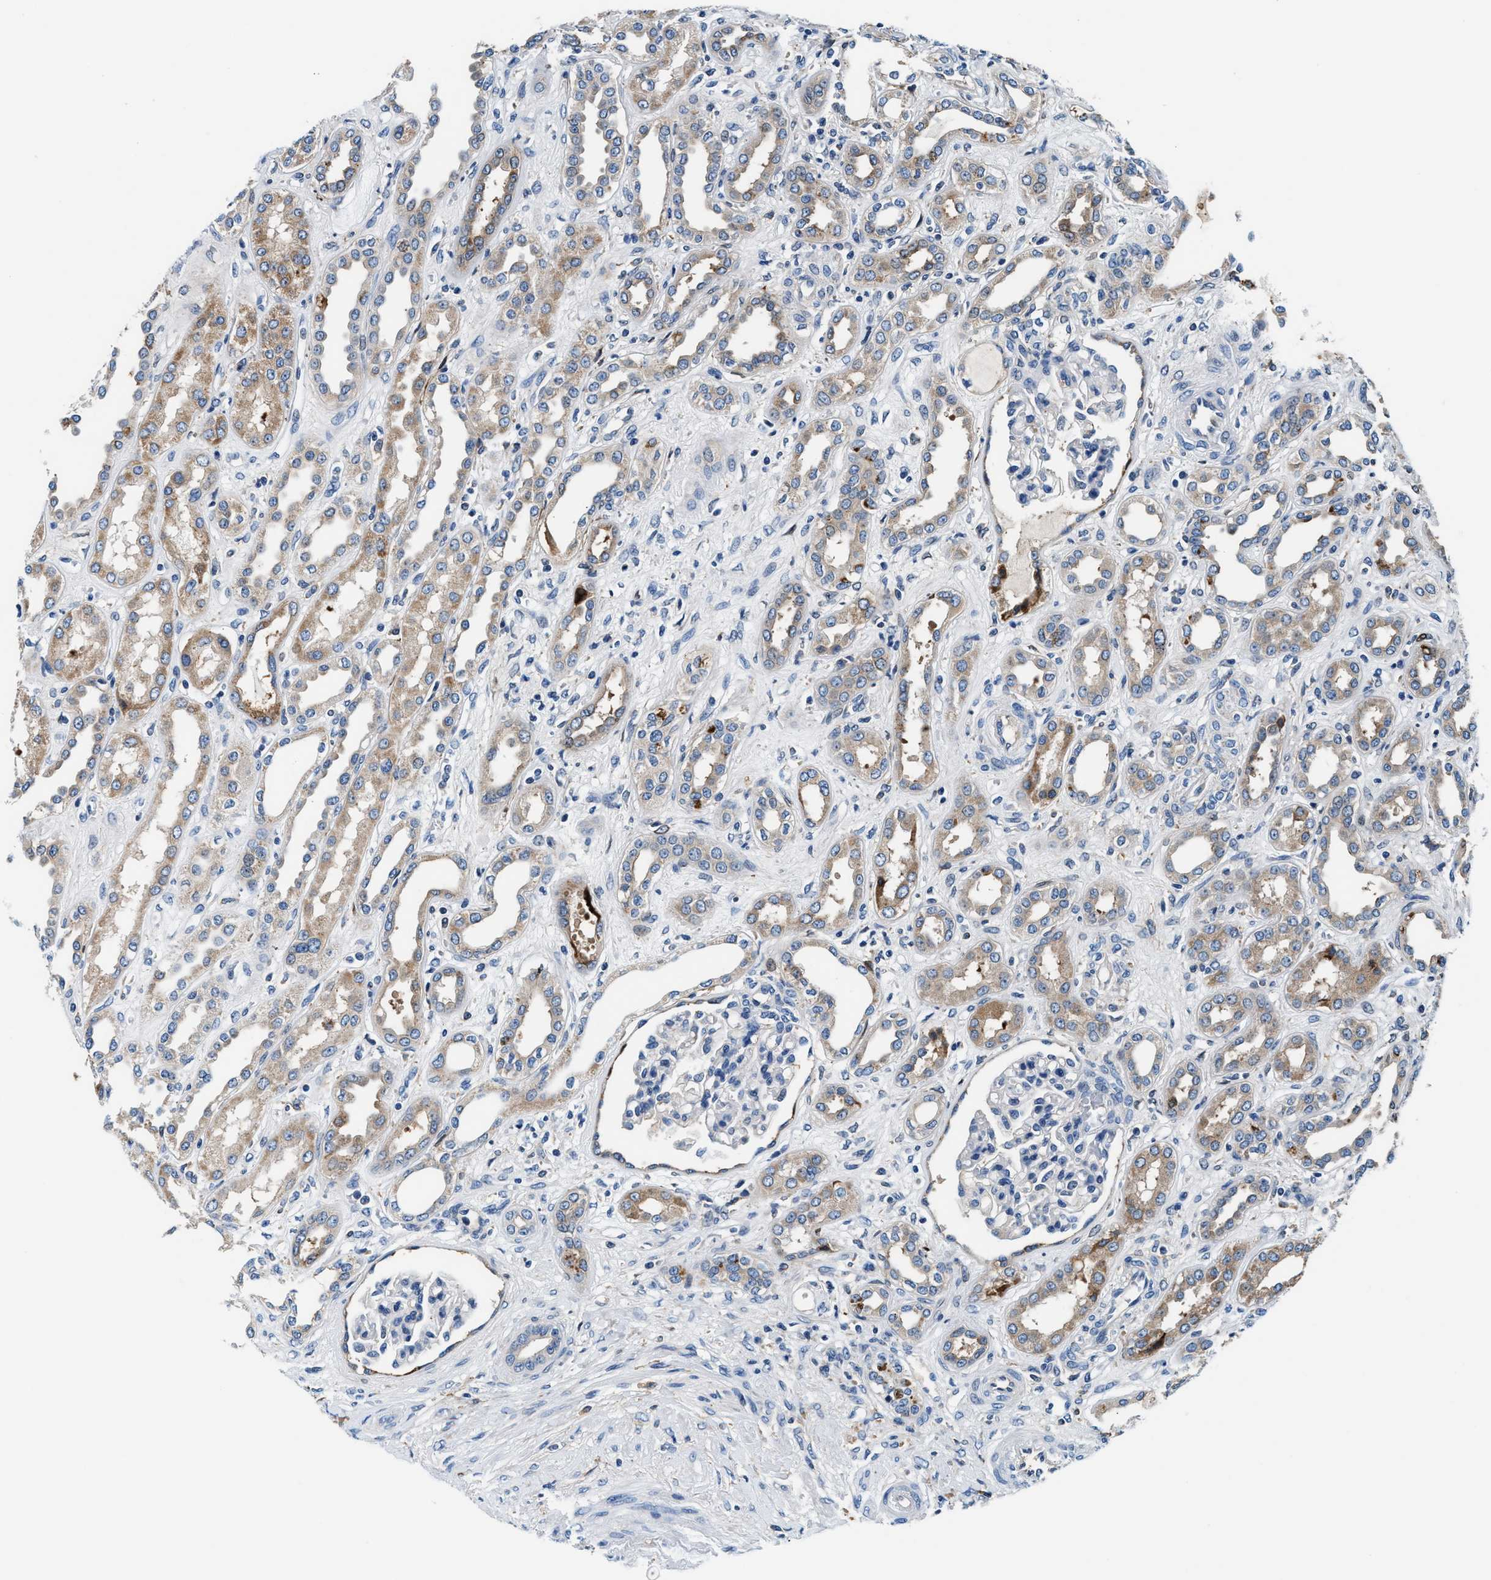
{"staining": {"intensity": "negative", "quantity": "none", "location": "none"}, "tissue": "kidney", "cell_type": "Cells in glomeruli", "image_type": "normal", "snomed": [{"axis": "morphology", "description": "Normal tissue, NOS"}, {"axis": "topography", "description": "Kidney"}], "caption": "A histopathology image of kidney stained for a protein displays no brown staining in cells in glomeruli. (DAB (3,3'-diaminobenzidine) immunohistochemistry with hematoxylin counter stain).", "gene": "SLFN11", "patient": {"sex": "male", "age": 59}}